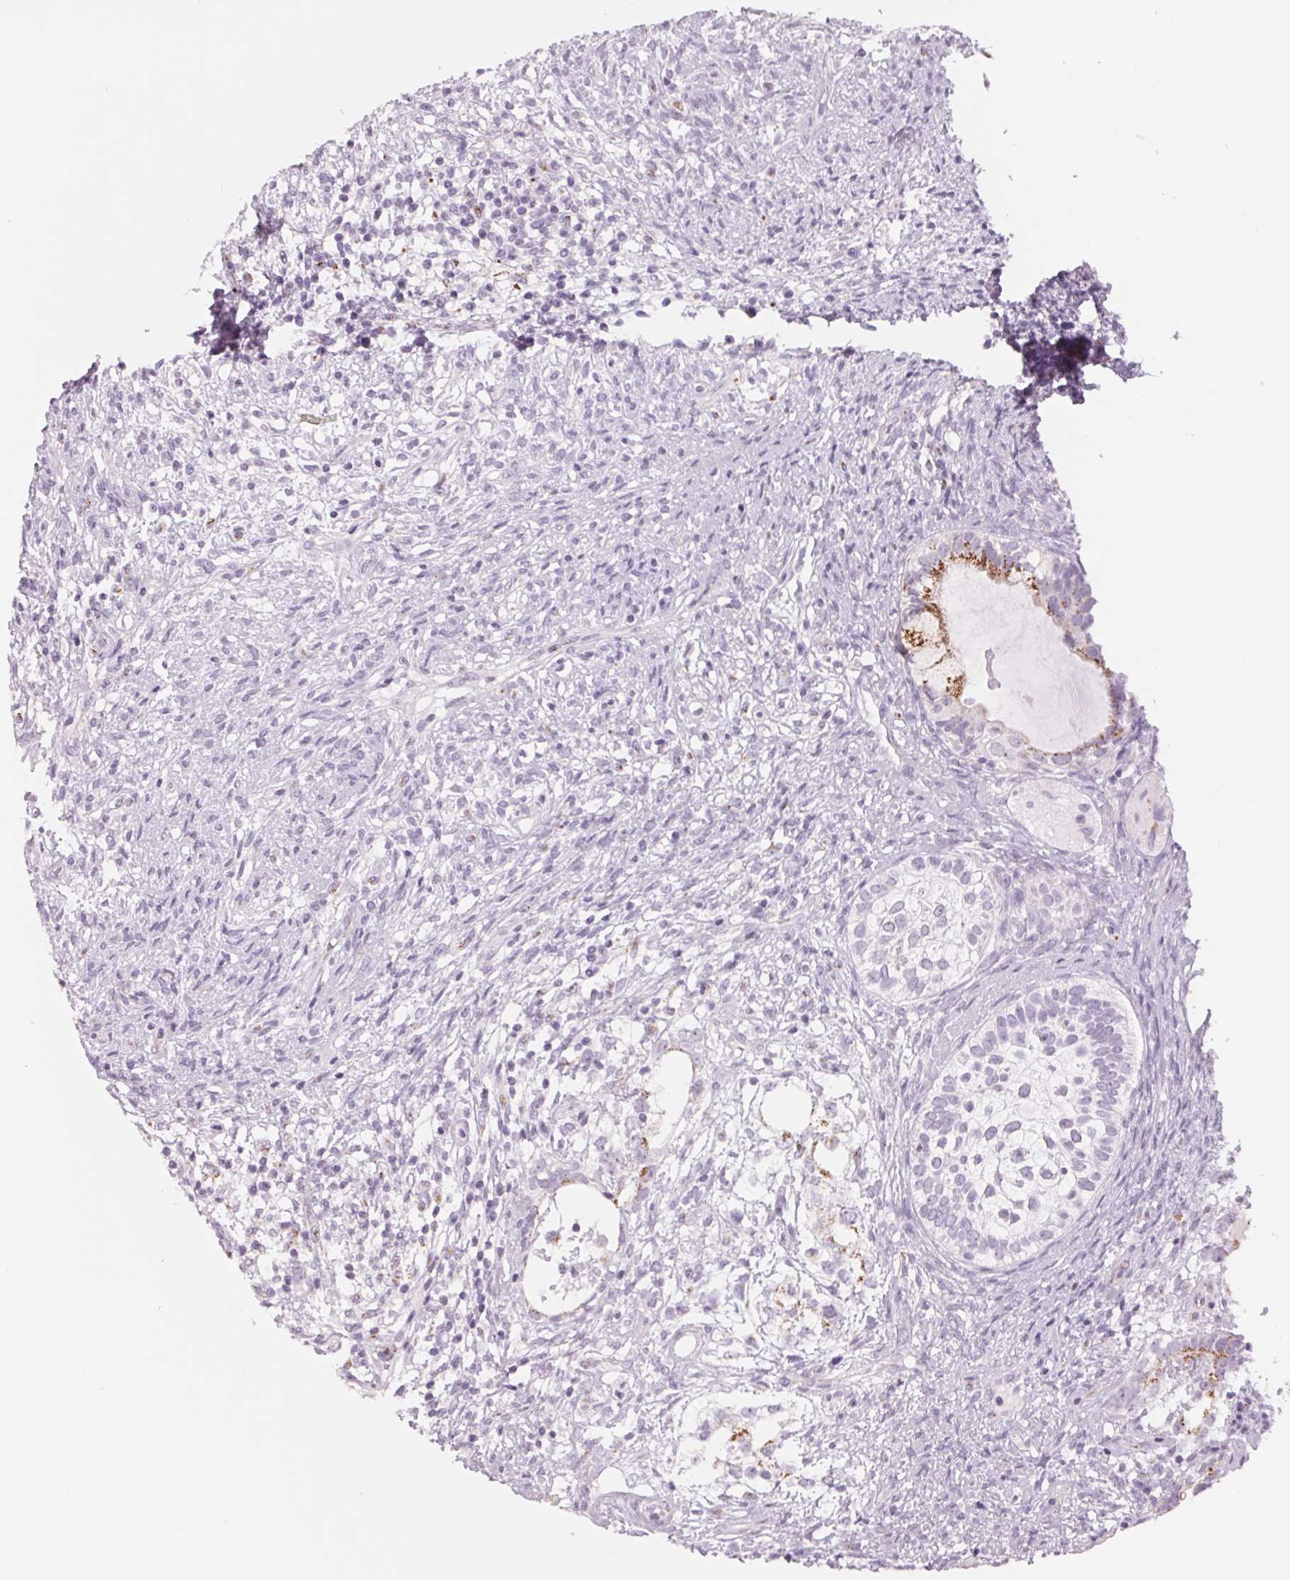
{"staining": {"intensity": "moderate", "quantity": "25%-75%", "location": "cytoplasmic/membranous"}, "tissue": "testis cancer", "cell_type": "Tumor cells", "image_type": "cancer", "snomed": [{"axis": "morphology", "description": "Seminoma, NOS"}, {"axis": "morphology", "description": "Carcinoma, Embryonal, NOS"}, {"axis": "topography", "description": "Testis"}], "caption": "IHC of human testis seminoma displays medium levels of moderate cytoplasmic/membranous staining in approximately 25%-75% of tumor cells.", "gene": "GALNT7", "patient": {"sex": "male", "age": 41}}